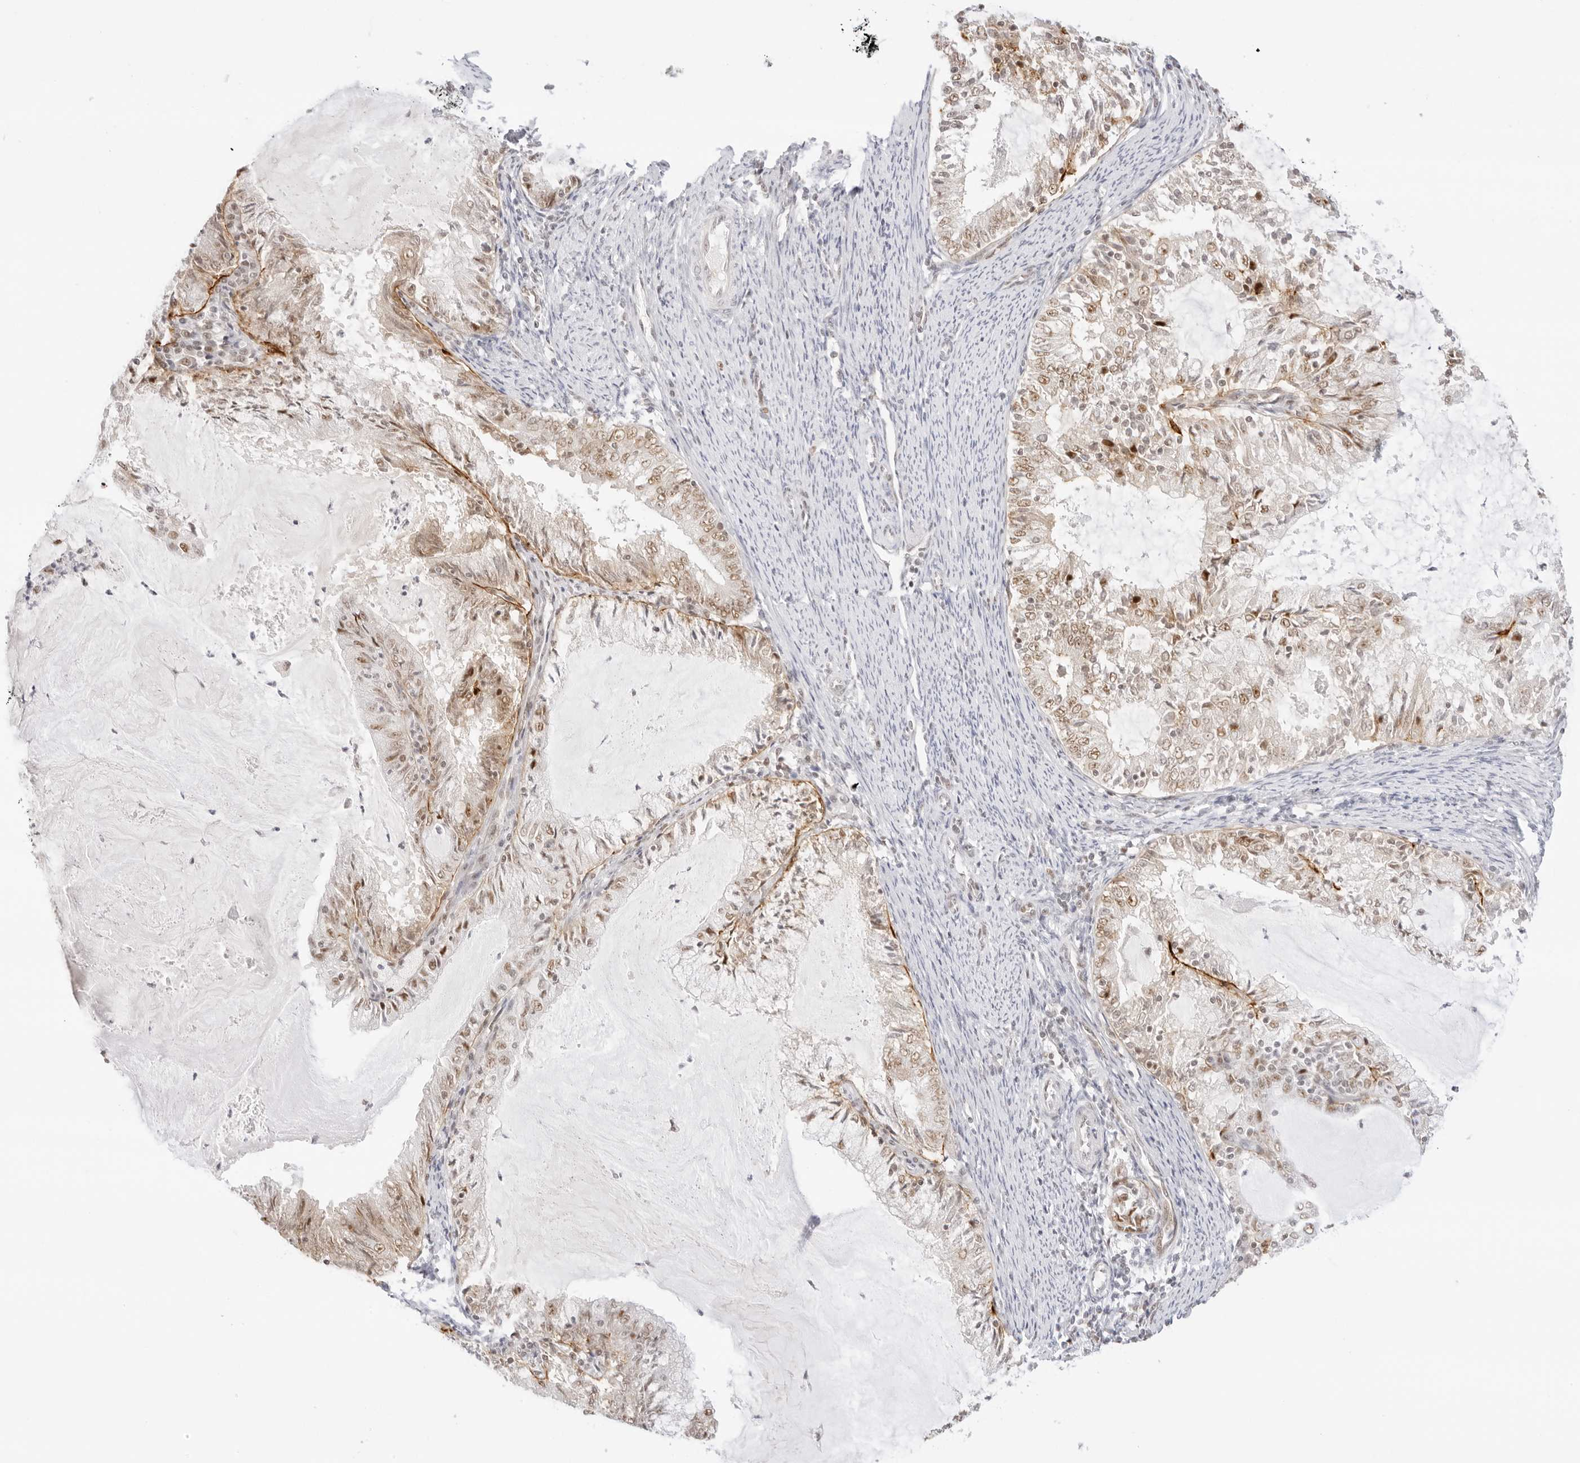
{"staining": {"intensity": "weak", "quantity": ">75%", "location": "cytoplasmic/membranous,nuclear"}, "tissue": "endometrial cancer", "cell_type": "Tumor cells", "image_type": "cancer", "snomed": [{"axis": "morphology", "description": "Adenocarcinoma, NOS"}, {"axis": "topography", "description": "Endometrium"}], "caption": "Immunohistochemical staining of human endometrial adenocarcinoma reveals weak cytoplasmic/membranous and nuclear protein staining in about >75% of tumor cells. The protein is shown in brown color, while the nuclei are stained blue.", "gene": "ITGA6", "patient": {"sex": "female", "age": 57}}